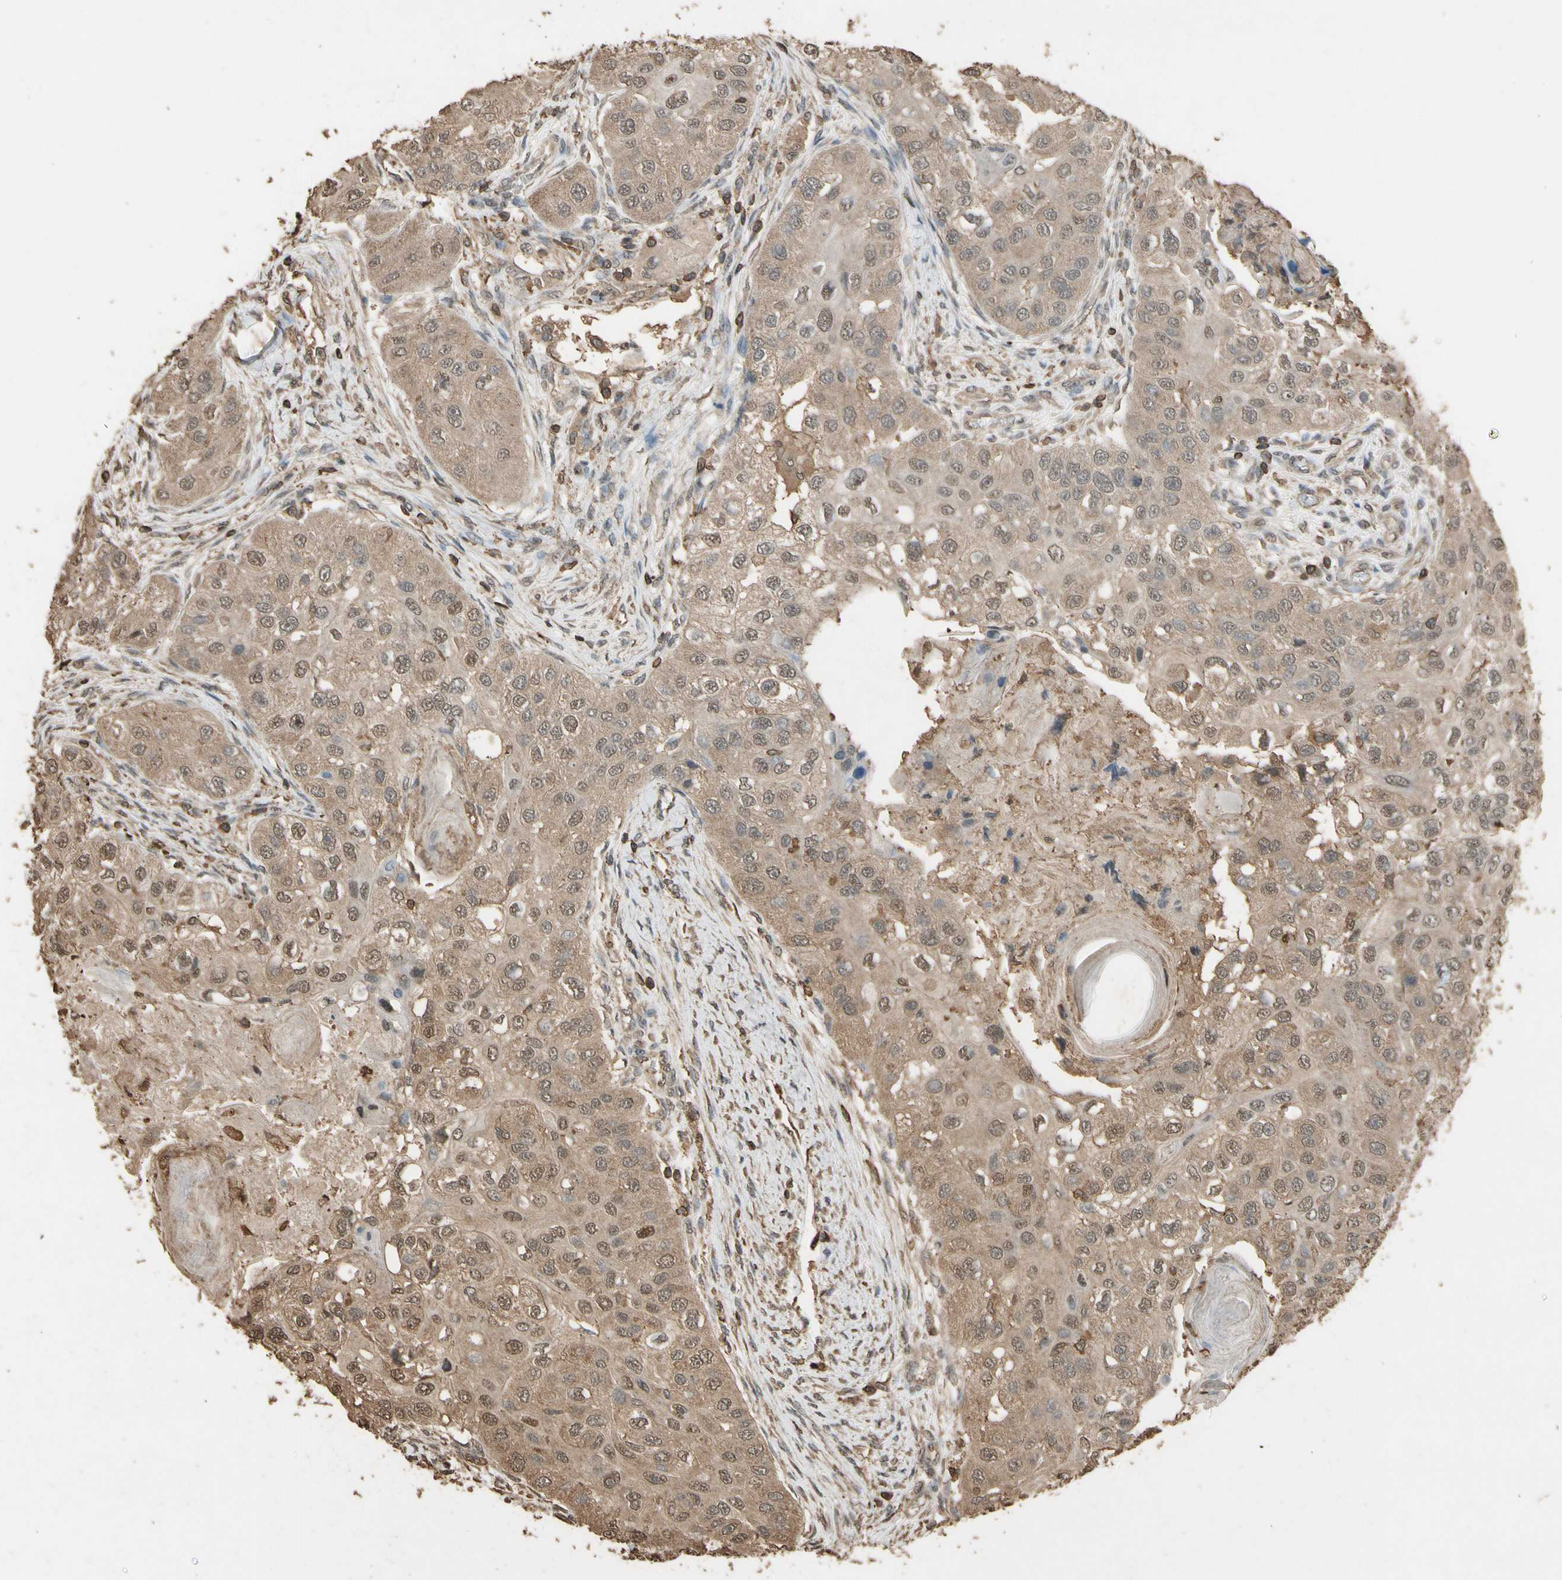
{"staining": {"intensity": "moderate", "quantity": ">75%", "location": "cytoplasmic/membranous,nuclear"}, "tissue": "head and neck cancer", "cell_type": "Tumor cells", "image_type": "cancer", "snomed": [{"axis": "morphology", "description": "Normal tissue, NOS"}, {"axis": "morphology", "description": "Squamous cell carcinoma, NOS"}, {"axis": "topography", "description": "Skeletal muscle"}, {"axis": "topography", "description": "Head-Neck"}], "caption": "The photomicrograph demonstrates staining of head and neck squamous cell carcinoma, revealing moderate cytoplasmic/membranous and nuclear protein positivity (brown color) within tumor cells.", "gene": "TNFSF13B", "patient": {"sex": "male", "age": 51}}